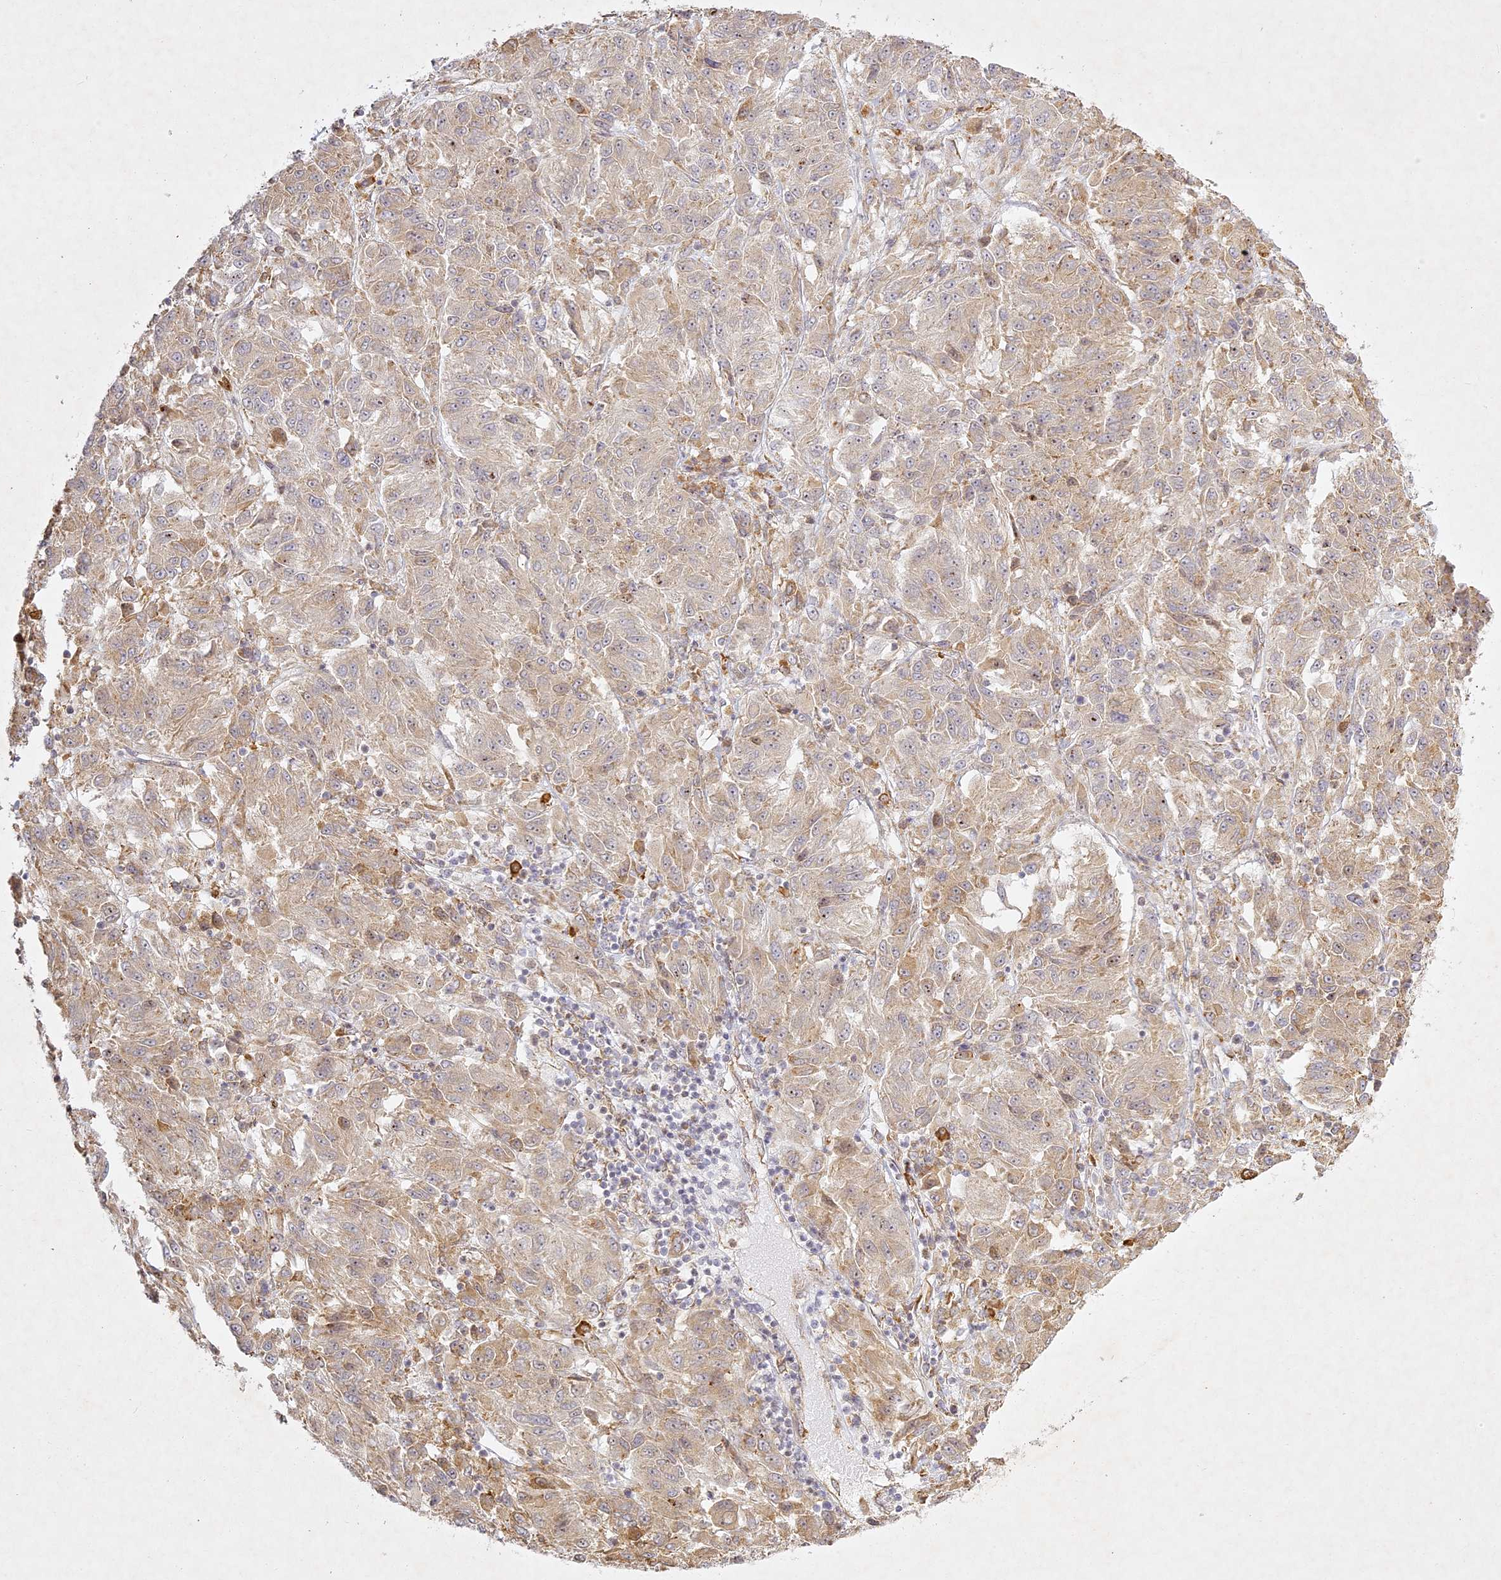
{"staining": {"intensity": "moderate", "quantity": "25%-75%", "location": "cytoplasmic/membranous"}, "tissue": "melanoma", "cell_type": "Tumor cells", "image_type": "cancer", "snomed": [{"axis": "morphology", "description": "Malignant melanoma, Metastatic site"}, {"axis": "topography", "description": "Lung"}], "caption": "There is medium levels of moderate cytoplasmic/membranous staining in tumor cells of melanoma, as demonstrated by immunohistochemical staining (brown color).", "gene": "SLC30A5", "patient": {"sex": "male", "age": 64}}